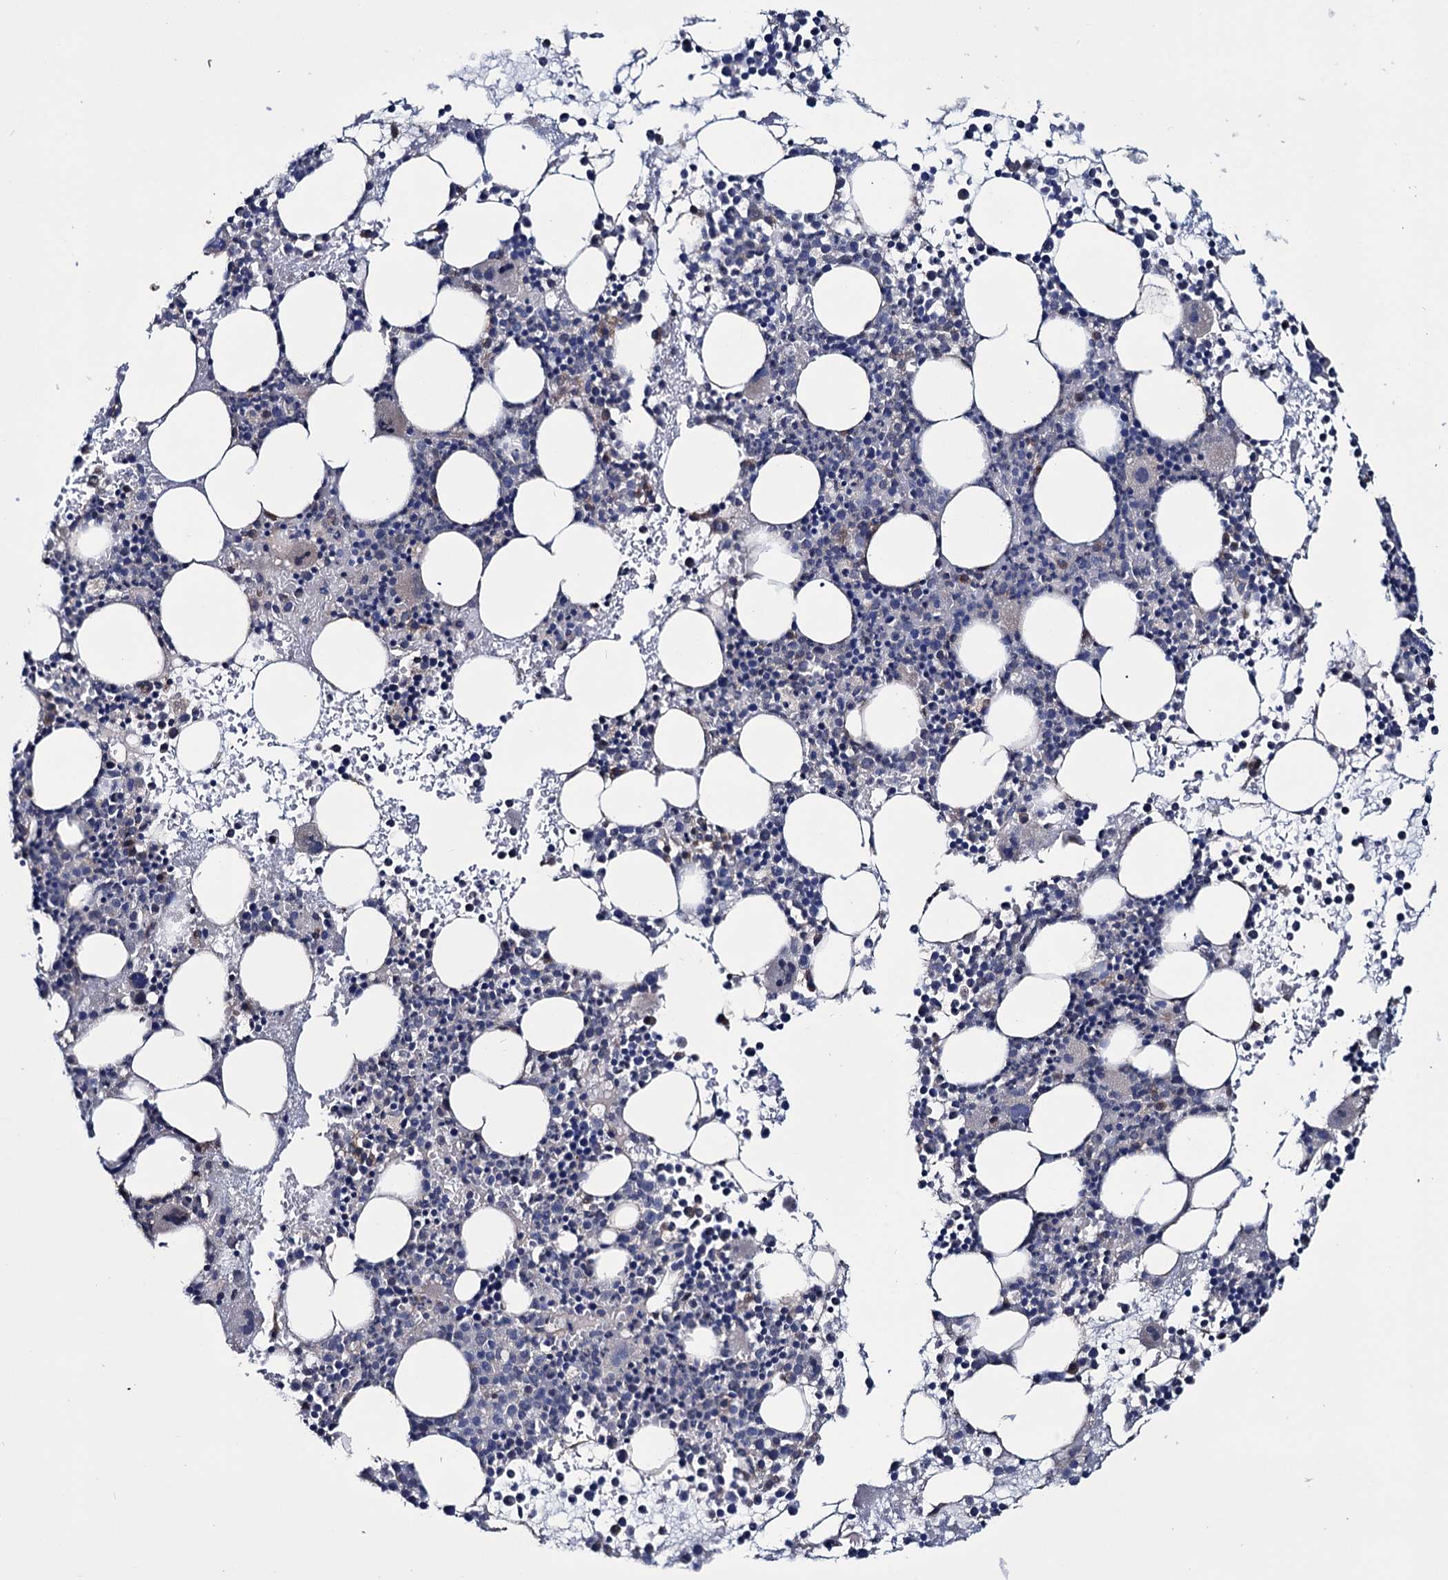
{"staining": {"intensity": "moderate", "quantity": "<25%", "location": "cytoplasmic/membranous"}, "tissue": "bone marrow", "cell_type": "Hematopoietic cells", "image_type": "normal", "snomed": [{"axis": "morphology", "description": "Normal tissue, NOS"}, {"axis": "topography", "description": "Bone marrow"}], "caption": "A high-resolution micrograph shows IHC staining of unremarkable bone marrow, which exhibits moderate cytoplasmic/membranous expression in approximately <25% of hematopoietic cells.", "gene": "EYA4", "patient": {"sex": "female", "age": 76}}